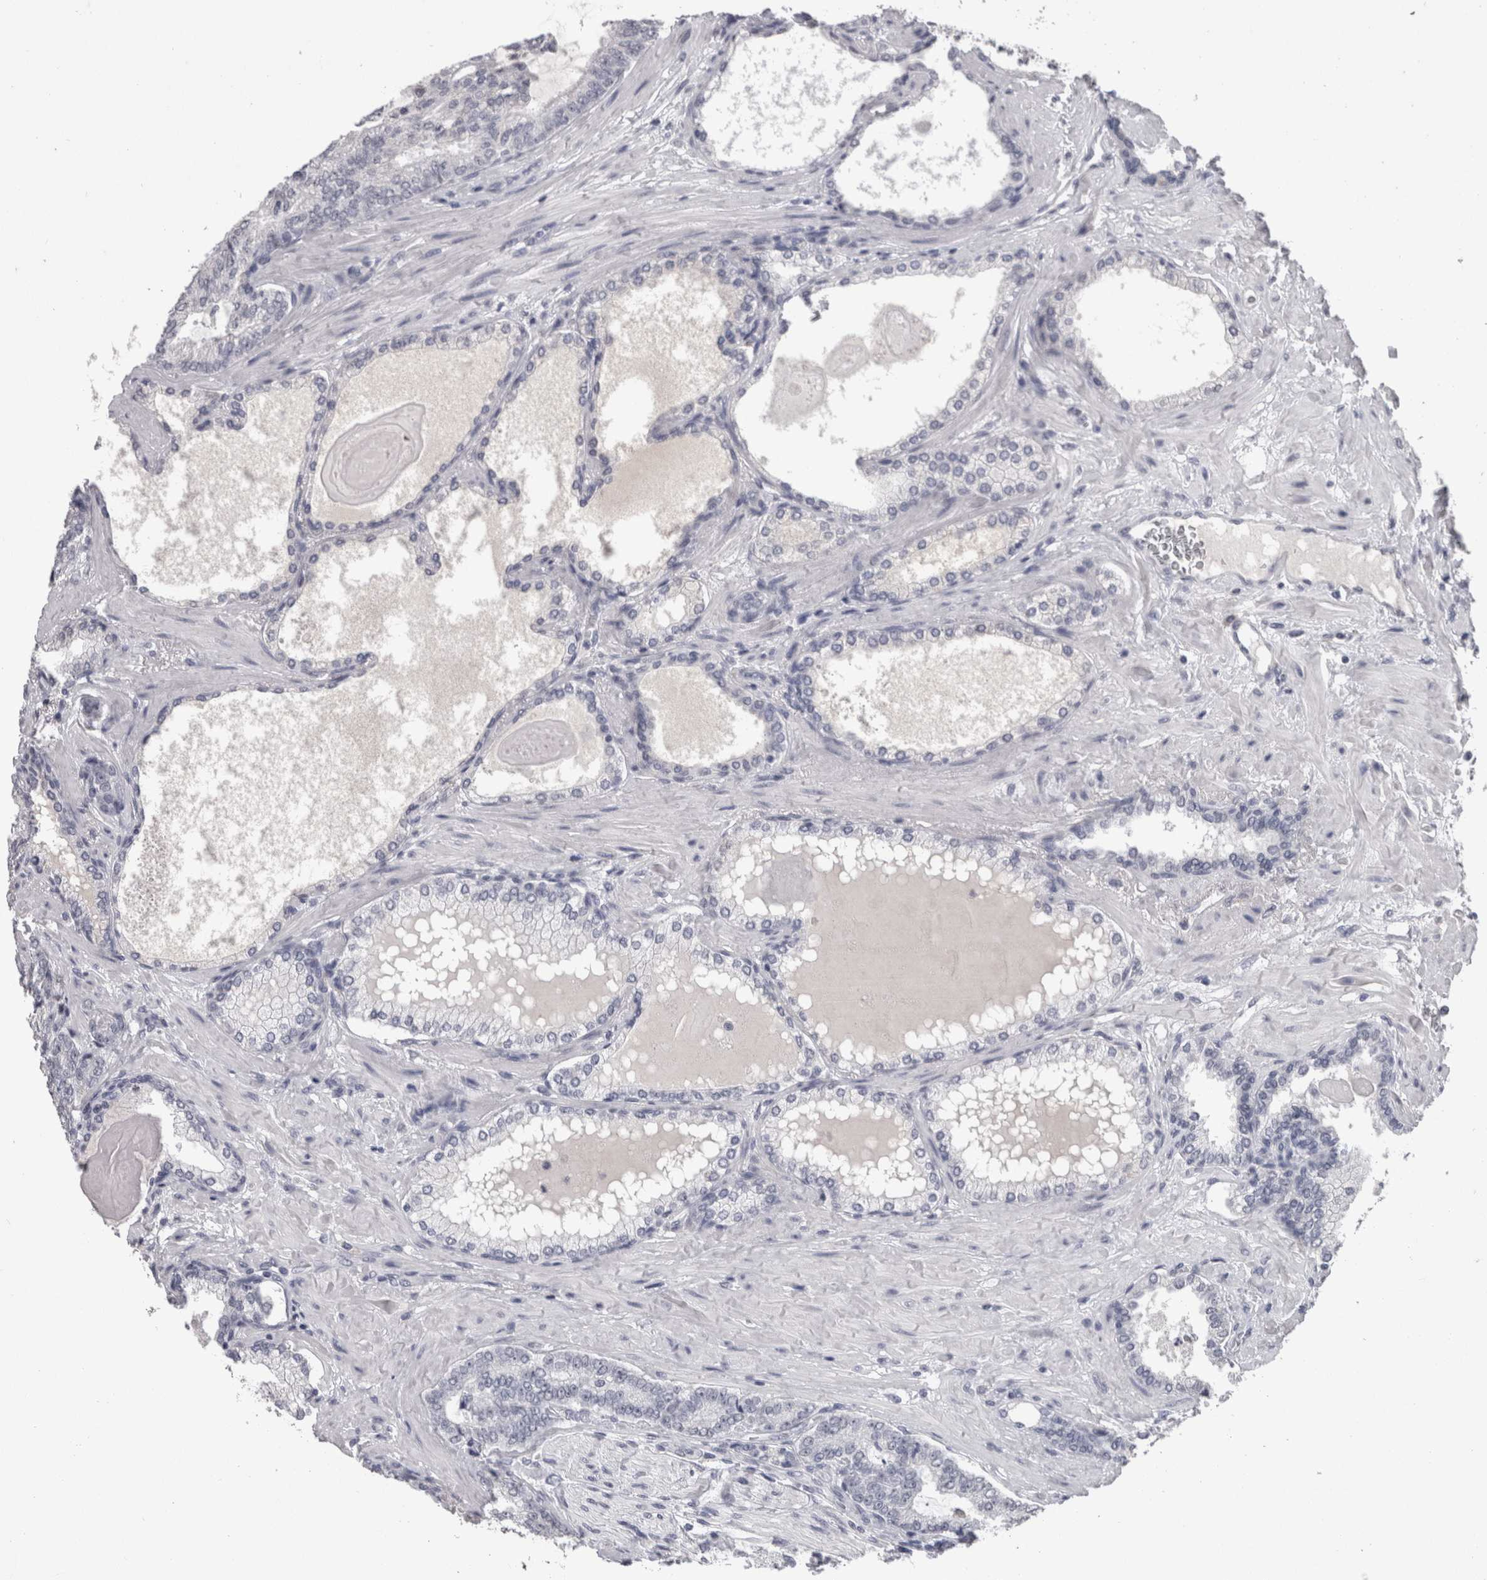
{"staining": {"intensity": "negative", "quantity": "none", "location": "none"}, "tissue": "prostate cancer", "cell_type": "Tumor cells", "image_type": "cancer", "snomed": [{"axis": "morphology", "description": "Adenocarcinoma, High grade"}, {"axis": "topography", "description": "Prostate"}], "caption": "Tumor cells are negative for brown protein staining in high-grade adenocarcinoma (prostate).", "gene": "DDX17", "patient": {"sex": "male", "age": 61}}